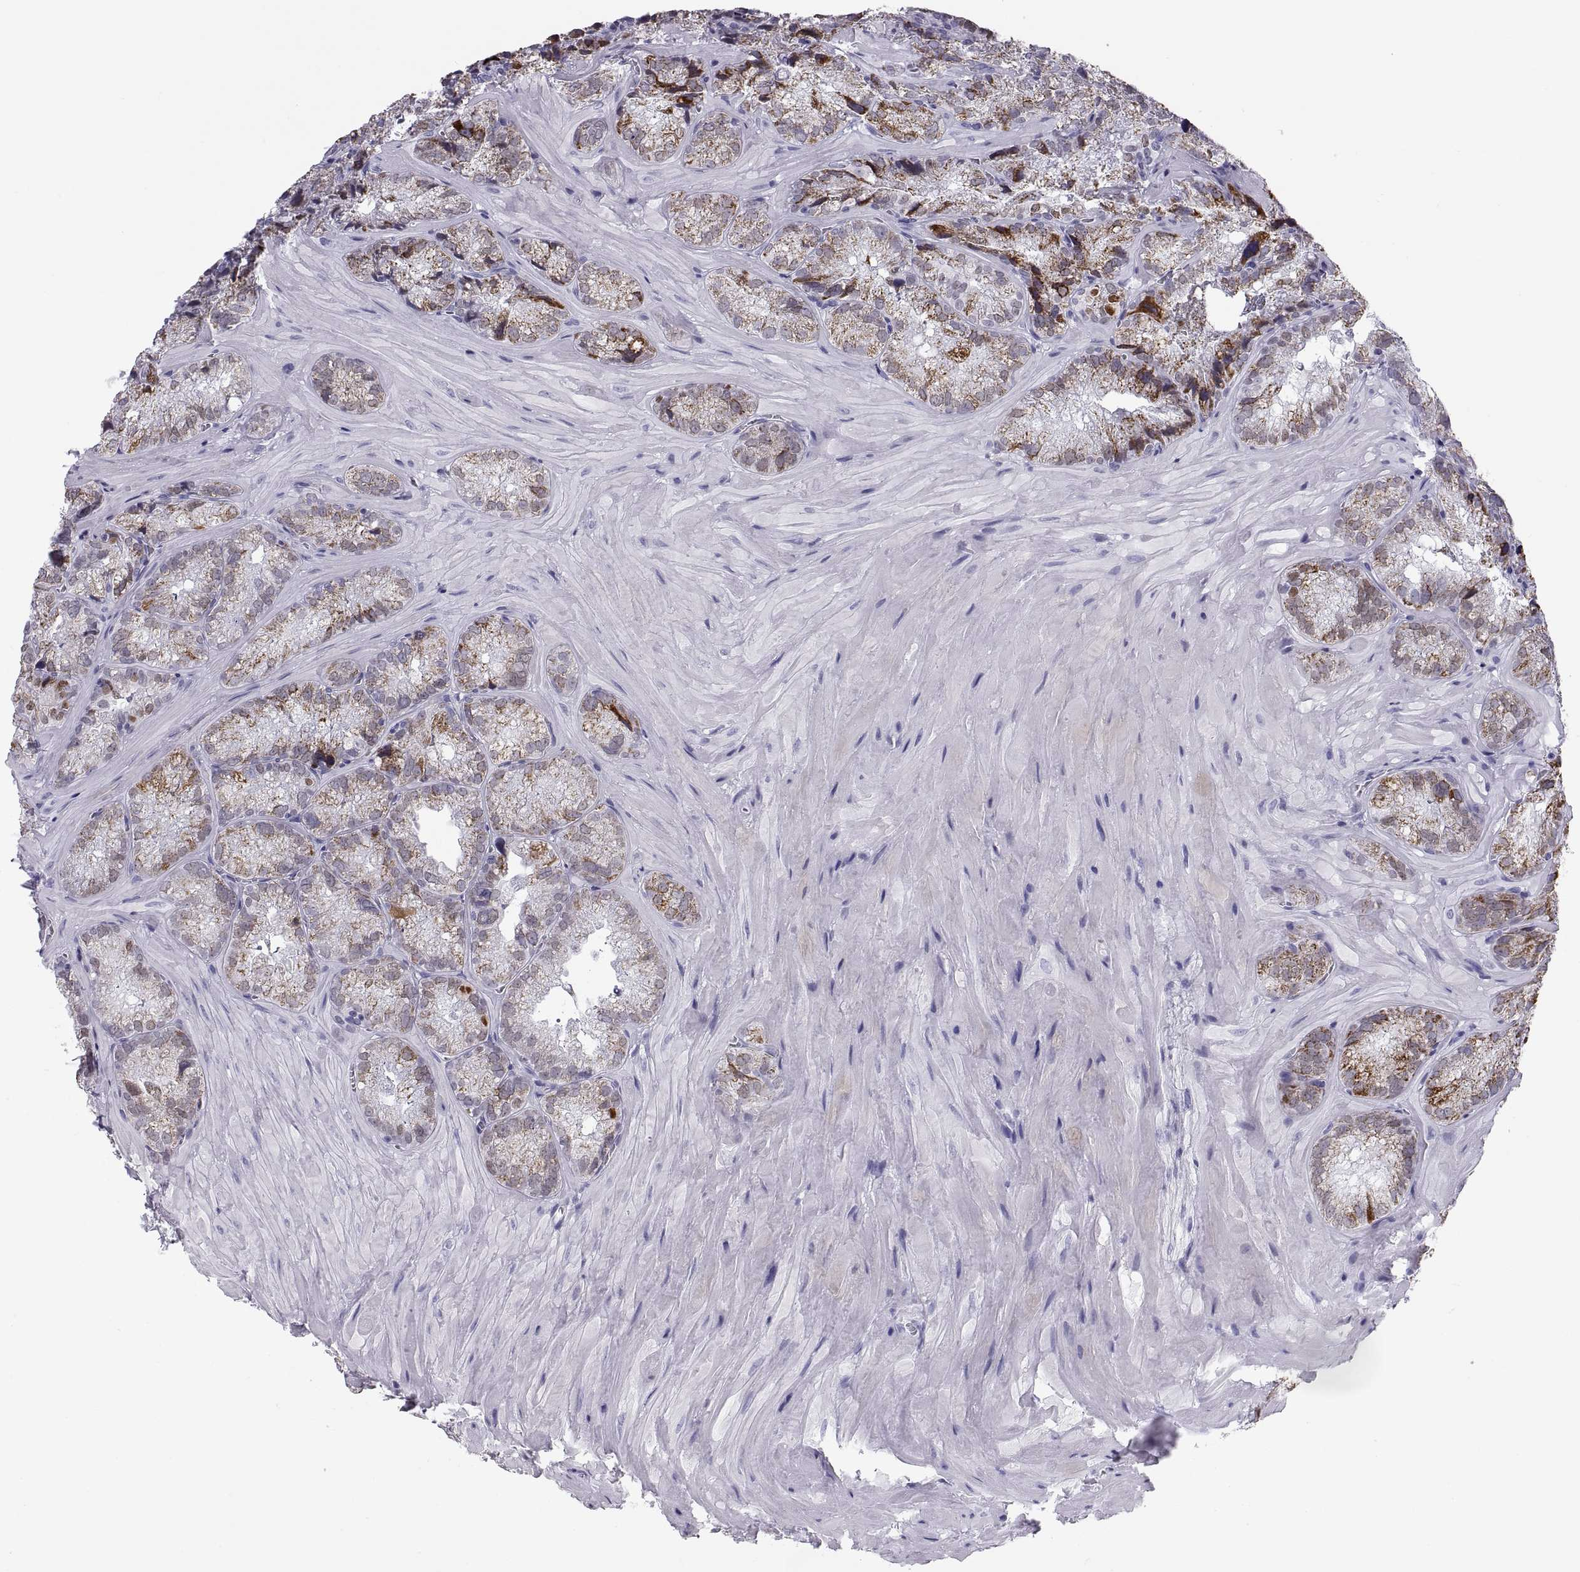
{"staining": {"intensity": "strong", "quantity": "<25%", "location": "cytoplasmic/membranous"}, "tissue": "seminal vesicle", "cell_type": "Glandular cells", "image_type": "normal", "snomed": [{"axis": "morphology", "description": "Normal tissue, NOS"}, {"axis": "topography", "description": "Seminal veicle"}], "caption": "This histopathology image displays immunohistochemistry staining of unremarkable human seminal vesicle, with medium strong cytoplasmic/membranous positivity in approximately <25% of glandular cells.", "gene": "PAX2", "patient": {"sex": "male", "age": 57}}